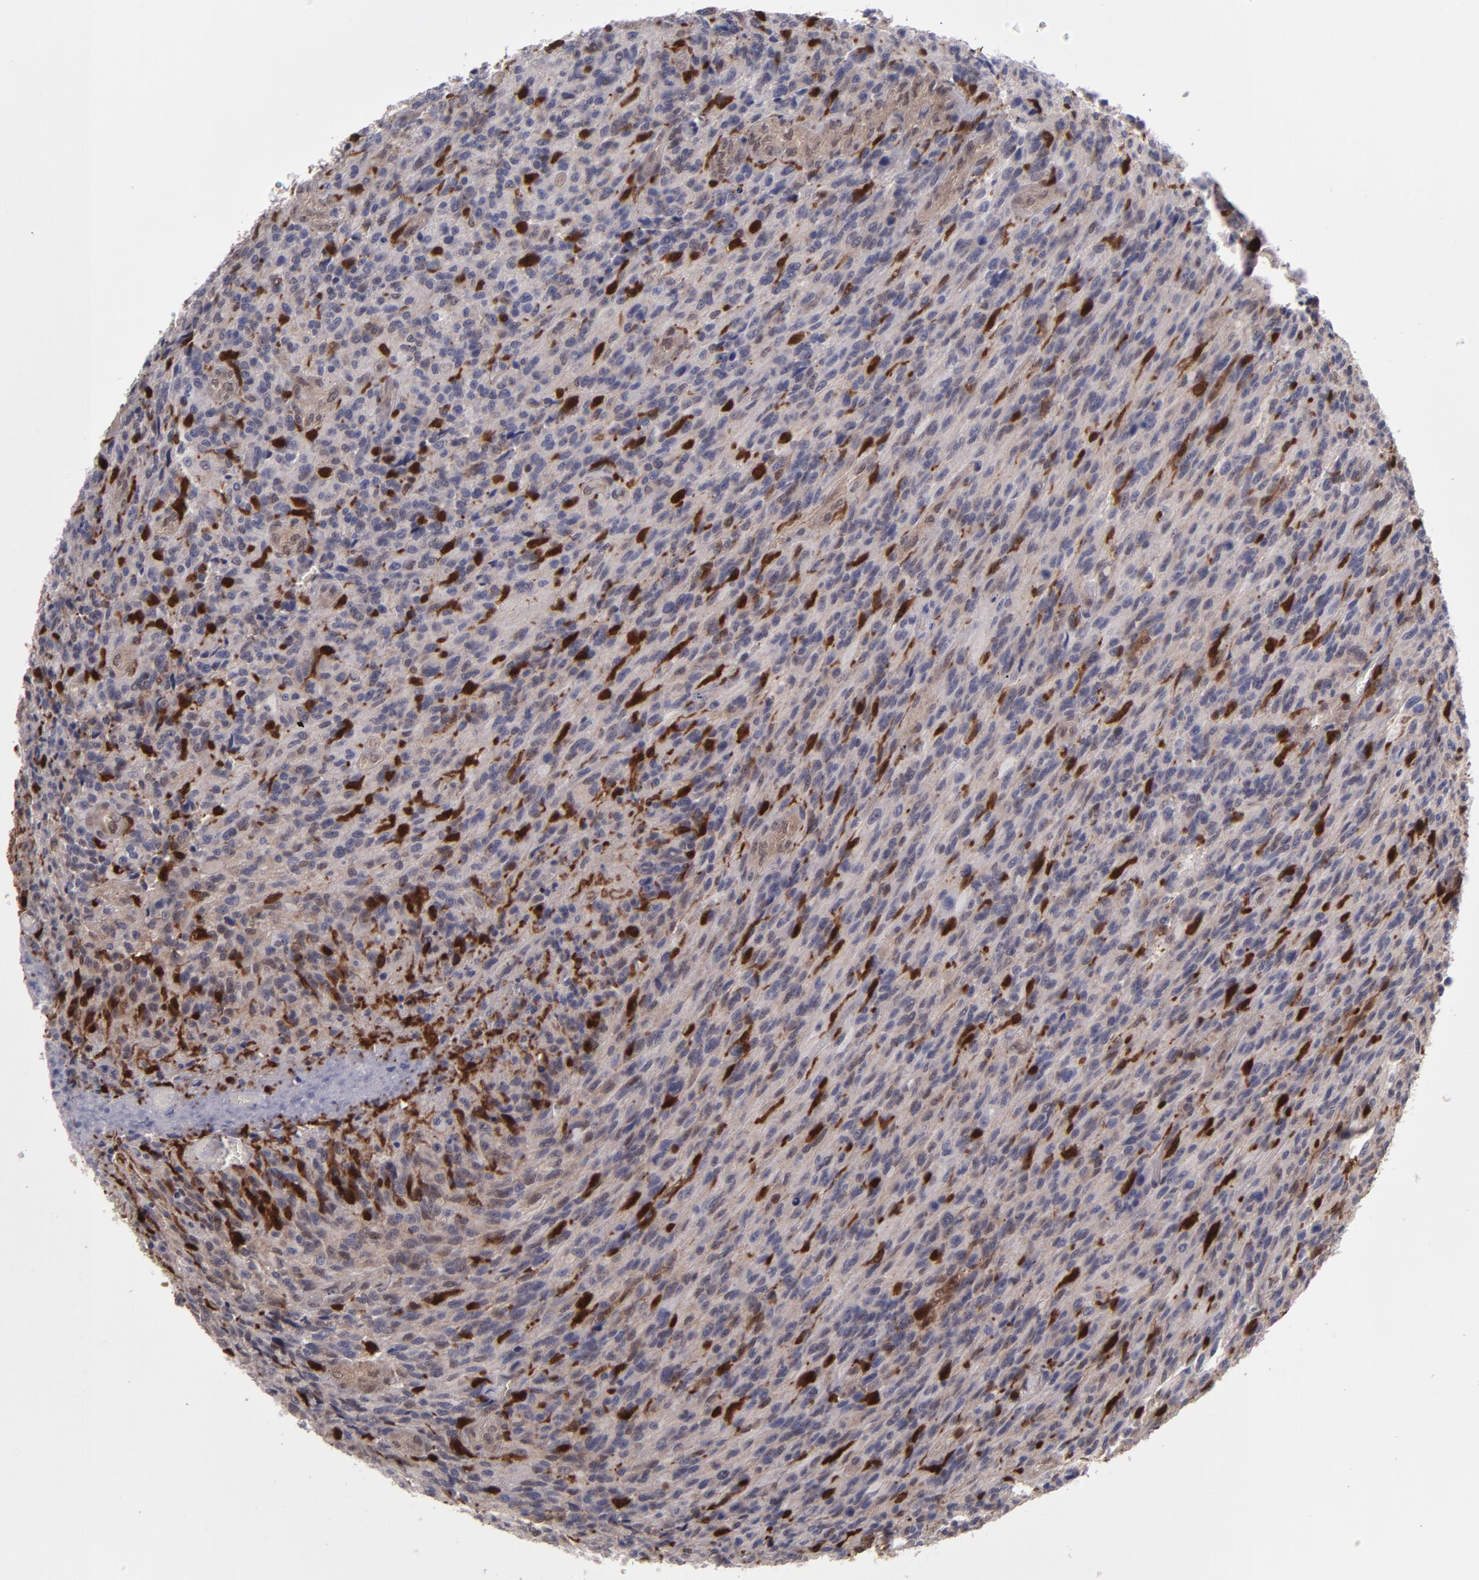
{"staining": {"intensity": "weak", "quantity": "<25%", "location": "cytoplasmic/membranous,nuclear"}, "tissue": "glioma", "cell_type": "Tumor cells", "image_type": "cancer", "snomed": [{"axis": "morphology", "description": "Normal tissue, NOS"}, {"axis": "morphology", "description": "Glioma, malignant, High grade"}, {"axis": "topography", "description": "Cerebral cortex"}], "caption": "IHC micrograph of neoplastic tissue: glioma stained with DAB (3,3'-diaminobenzidine) shows no significant protein staining in tumor cells.", "gene": "GRB2", "patient": {"sex": "male", "age": 56}}